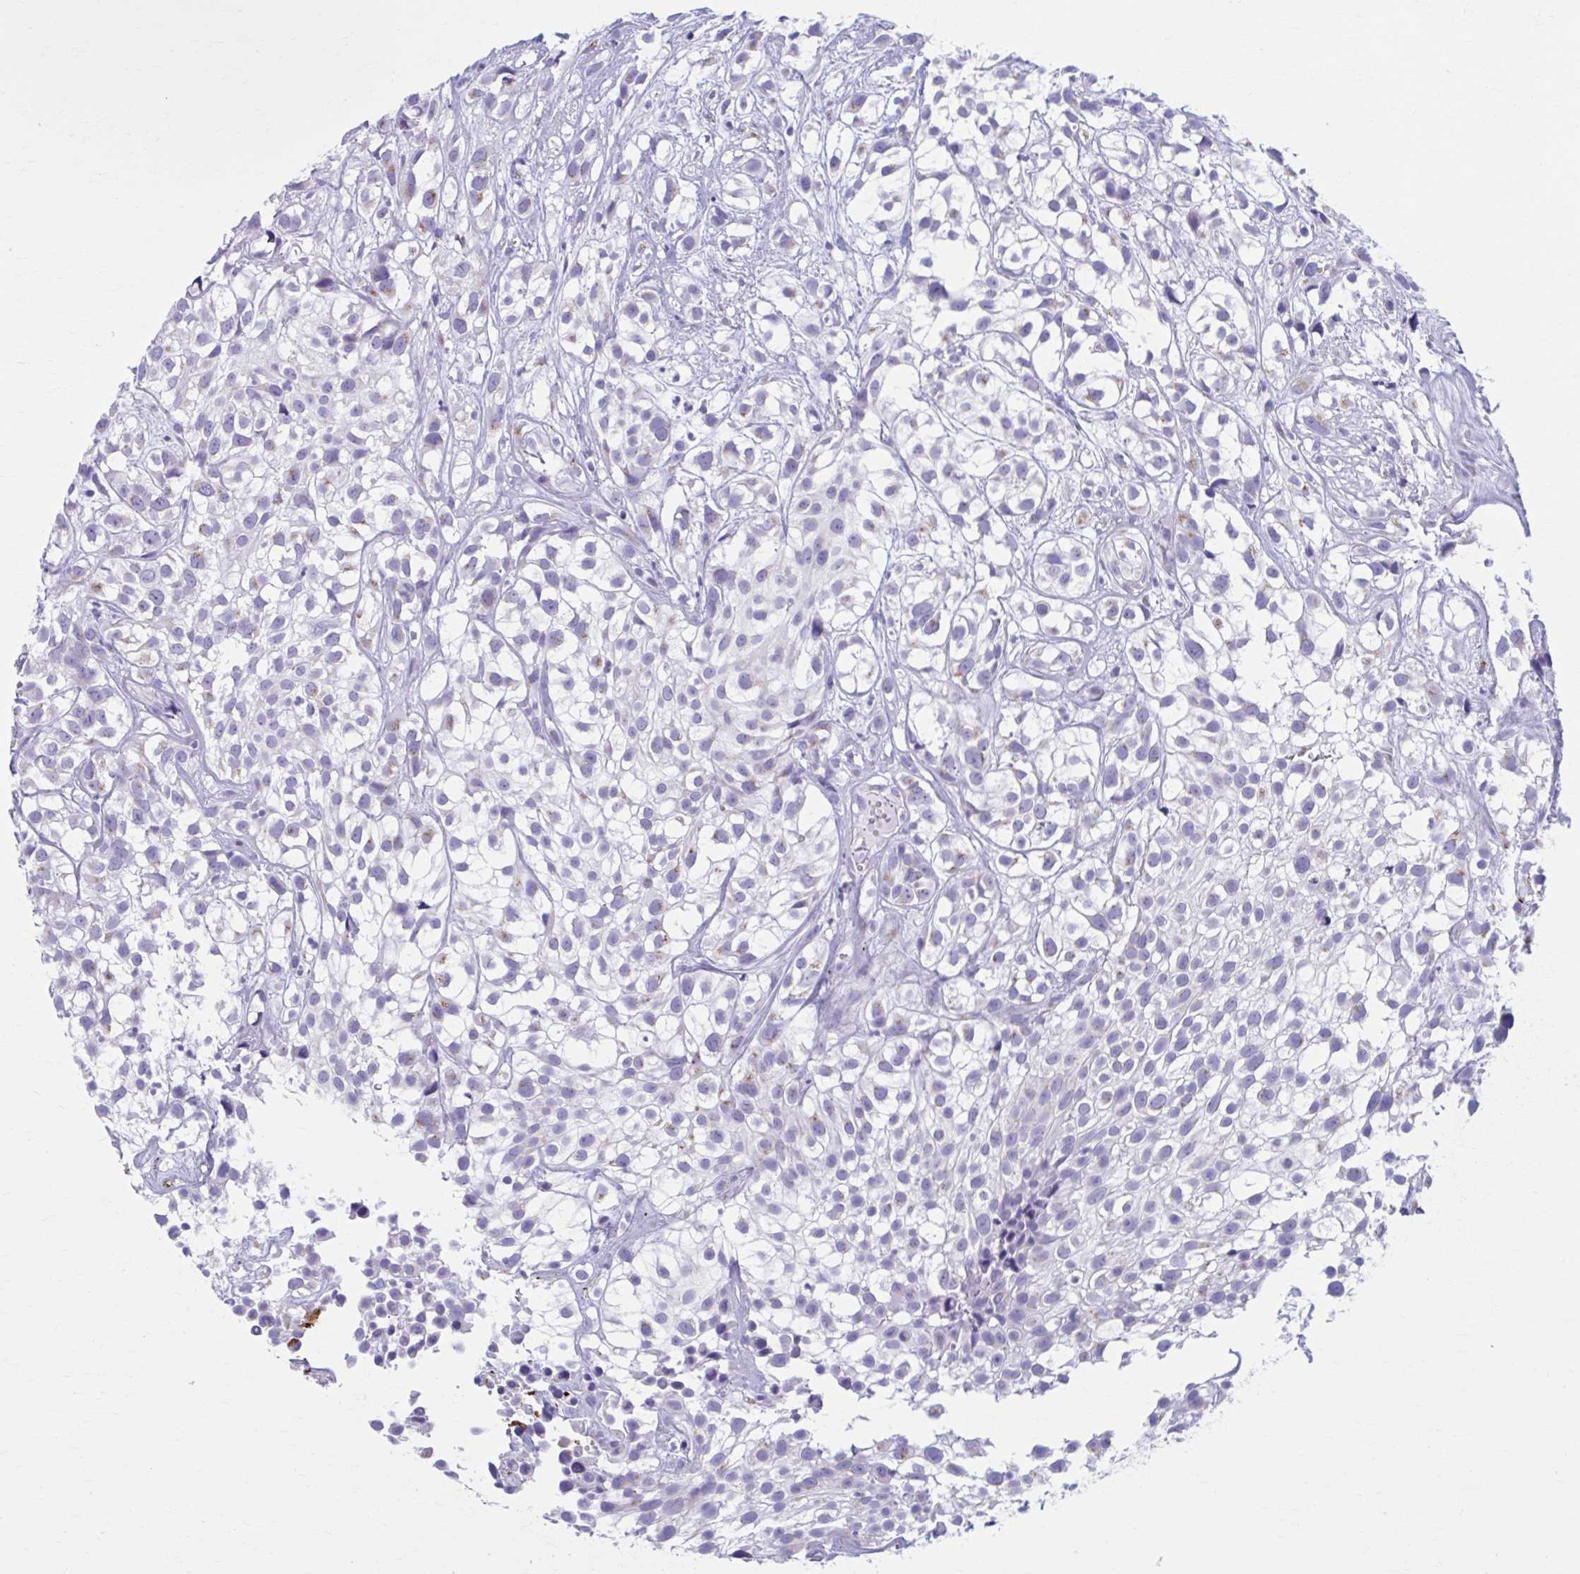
{"staining": {"intensity": "weak", "quantity": "<25%", "location": "cytoplasmic/membranous"}, "tissue": "urothelial cancer", "cell_type": "Tumor cells", "image_type": "cancer", "snomed": [{"axis": "morphology", "description": "Urothelial carcinoma, High grade"}, {"axis": "topography", "description": "Urinary bladder"}], "caption": "DAB (3,3'-diaminobenzidine) immunohistochemical staining of urothelial carcinoma (high-grade) demonstrates no significant staining in tumor cells.", "gene": "KCNE2", "patient": {"sex": "male", "age": 56}}